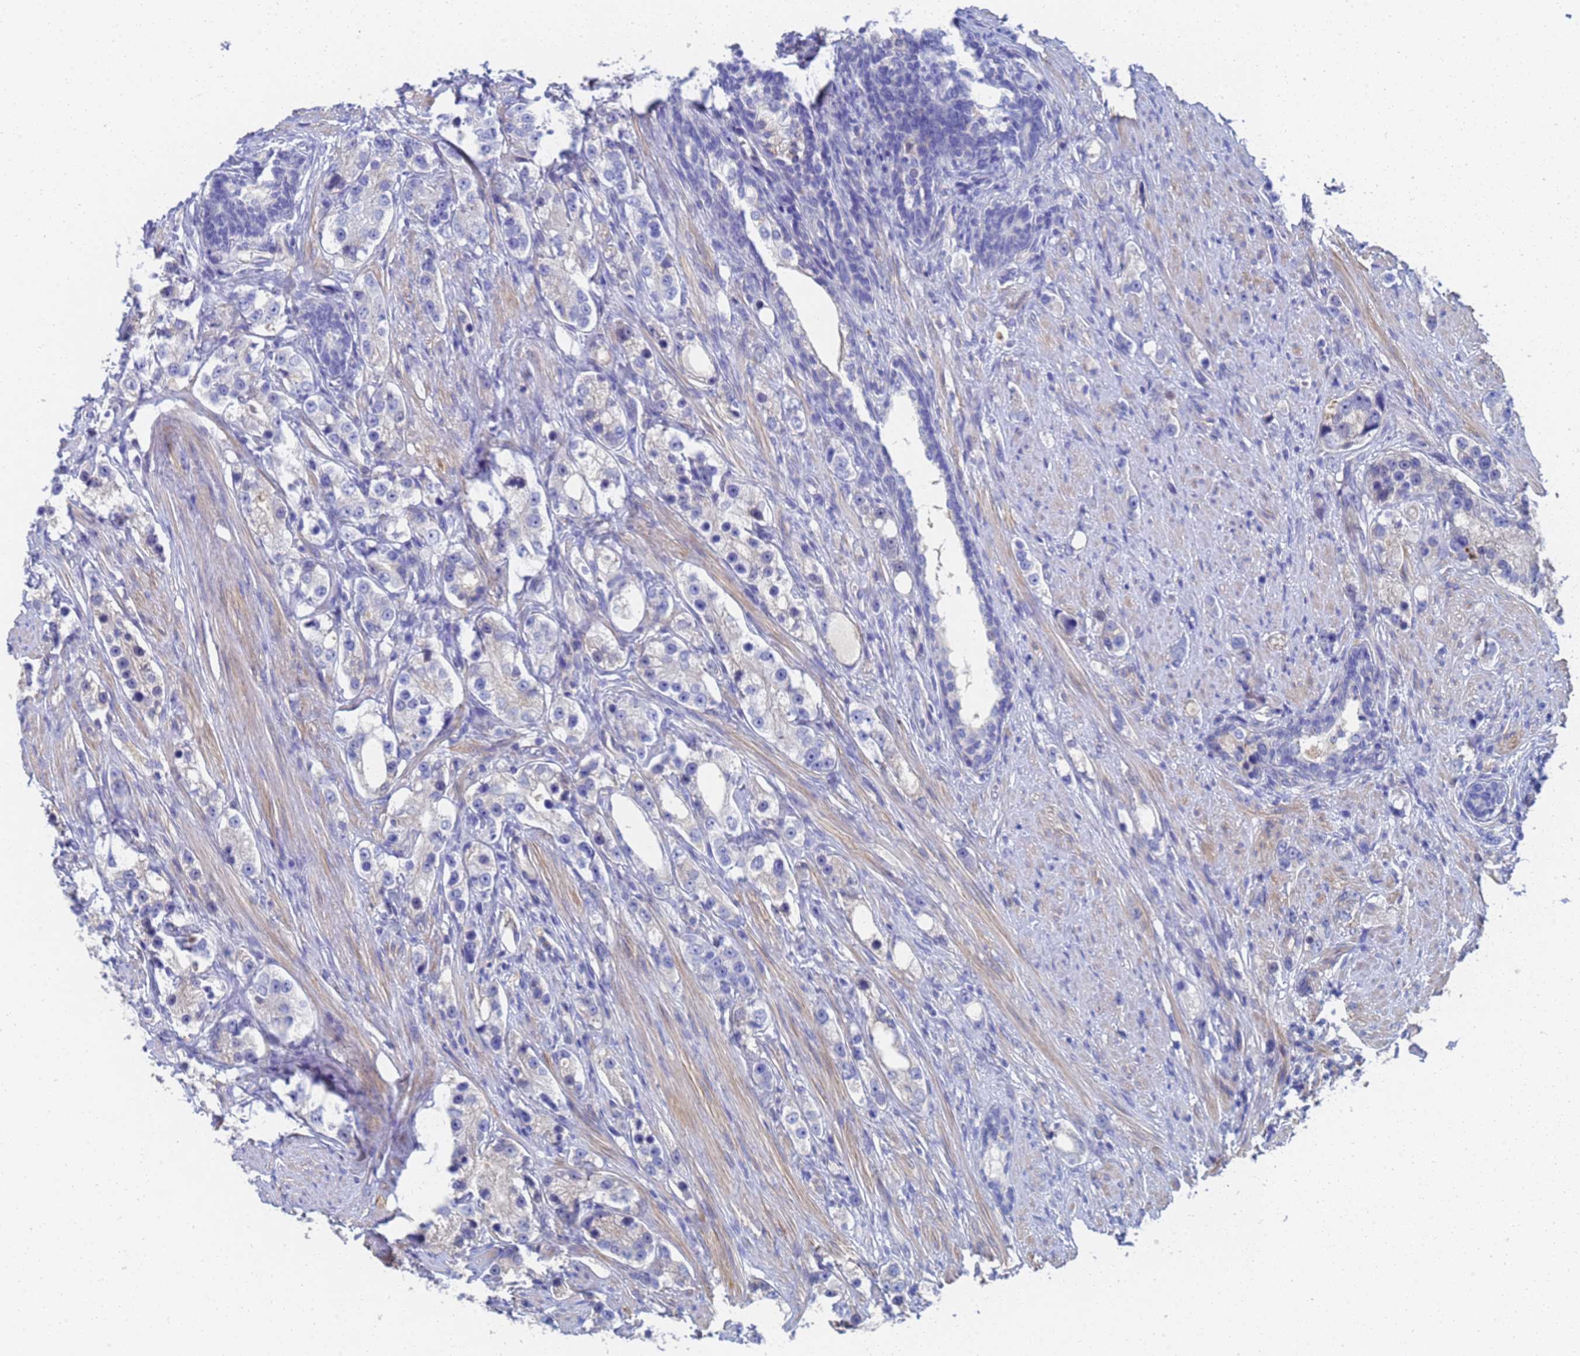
{"staining": {"intensity": "negative", "quantity": "none", "location": "none"}, "tissue": "prostate cancer", "cell_type": "Tumor cells", "image_type": "cancer", "snomed": [{"axis": "morphology", "description": "Adenocarcinoma, High grade"}, {"axis": "topography", "description": "Prostate"}], "caption": "Immunohistochemistry (IHC) of adenocarcinoma (high-grade) (prostate) demonstrates no staining in tumor cells.", "gene": "LBX2", "patient": {"sex": "male", "age": 63}}